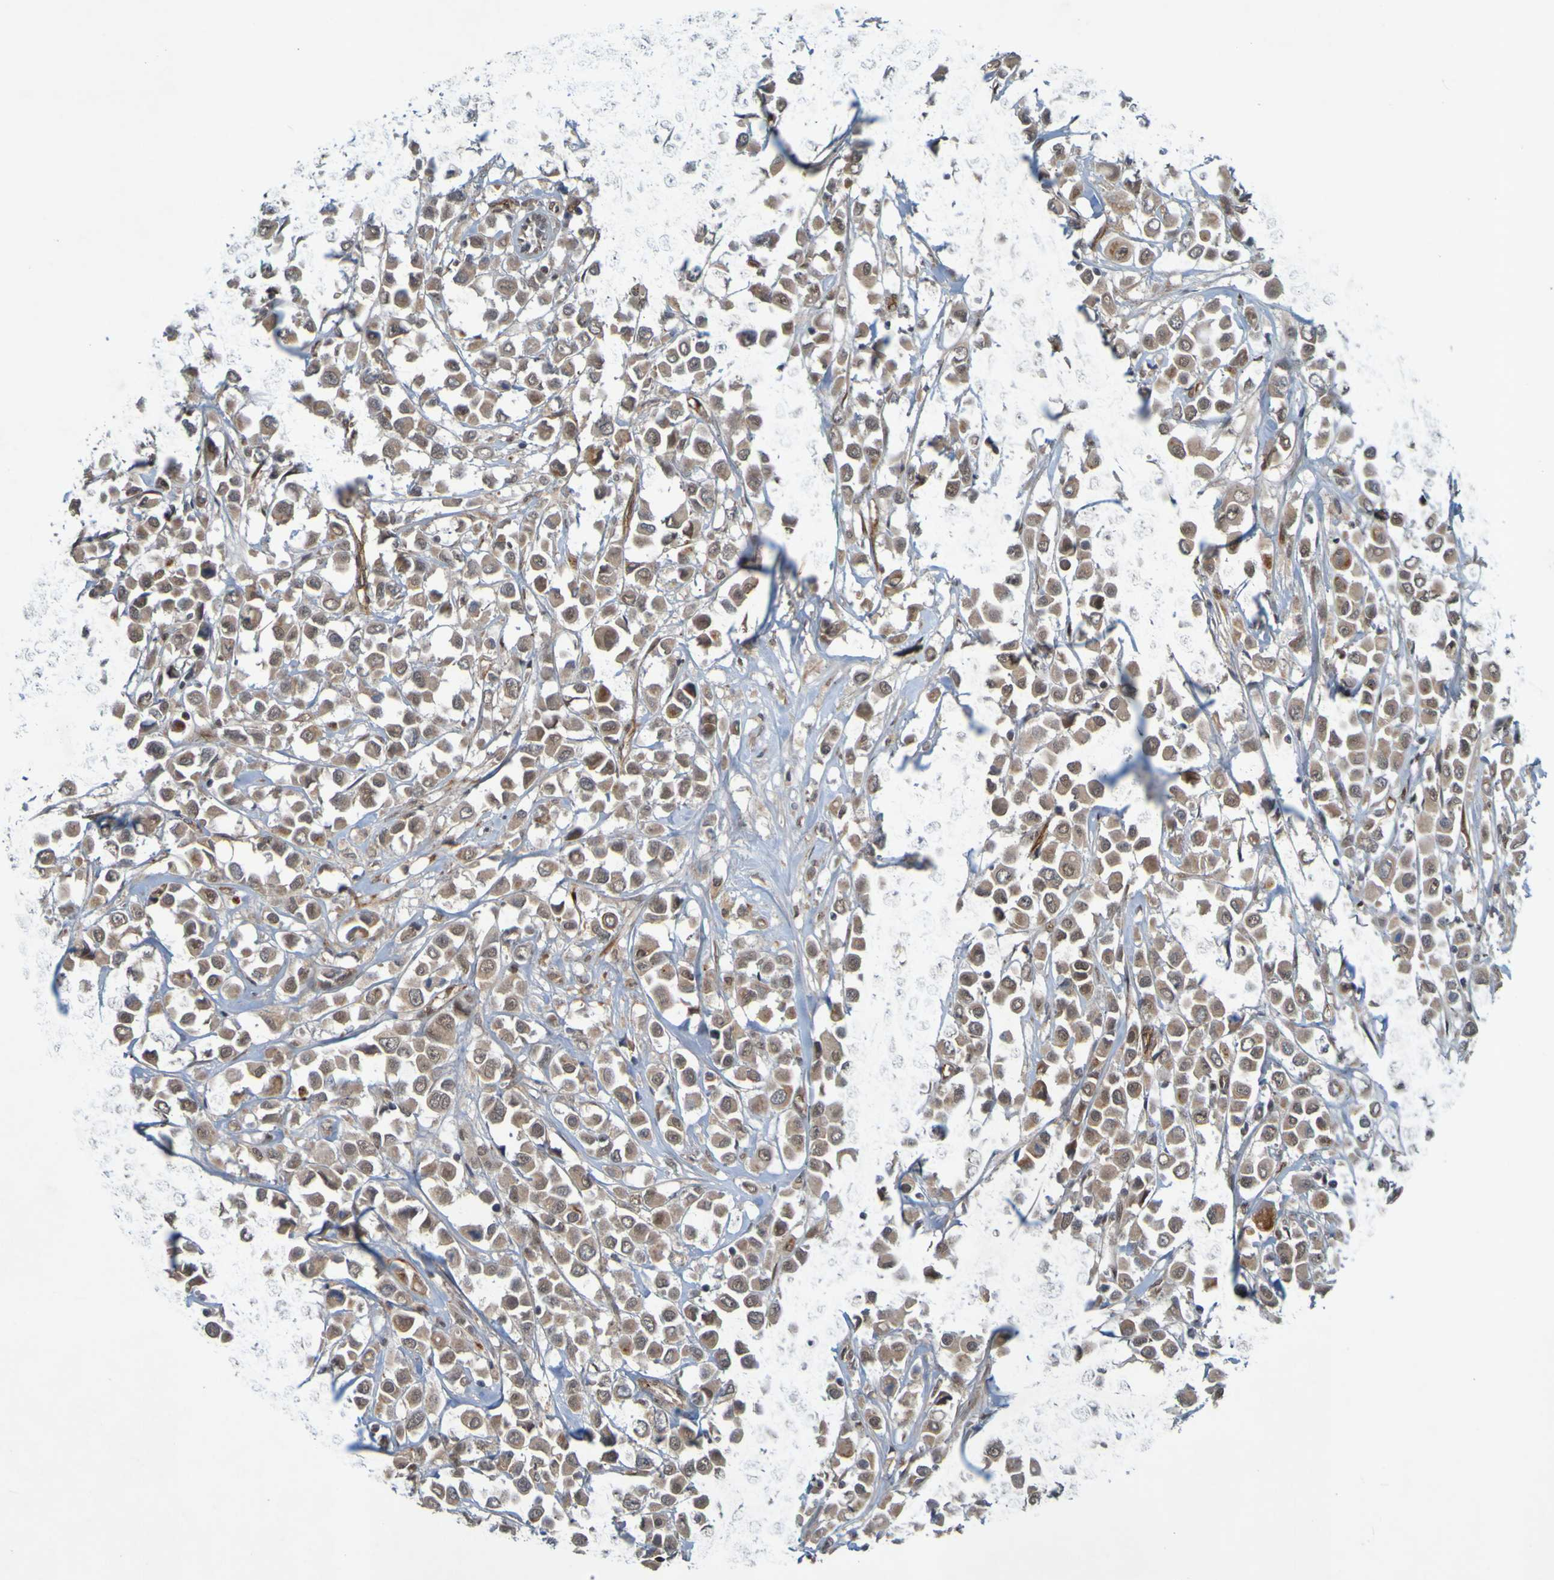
{"staining": {"intensity": "moderate", "quantity": ">75%", "location": "cytoplasmic/membranous,nuclear"}, "tissue": "breast cancer", "cell_type": "Tumor cells", "image_type": "cancer", "snomed": [{"axis": "morphology", "description": "Duct carcinoma"}, {"axis": "topography", "description": "Breast"}], "caption": "Immunohistochemistry (DAB (3,3'-diaminobenzidine)) staining of breast cancer exhibits moderate cytoplasmic/membranous and nuclear protein staining in about >75% of tumor cells. The staining is performed using DAB brown chromogen to label protein expression. The nuclei are counter-stained blue using hematoxylin.", "gene": "MCPH1", "patient": {"sex": "female", "age": 61}}